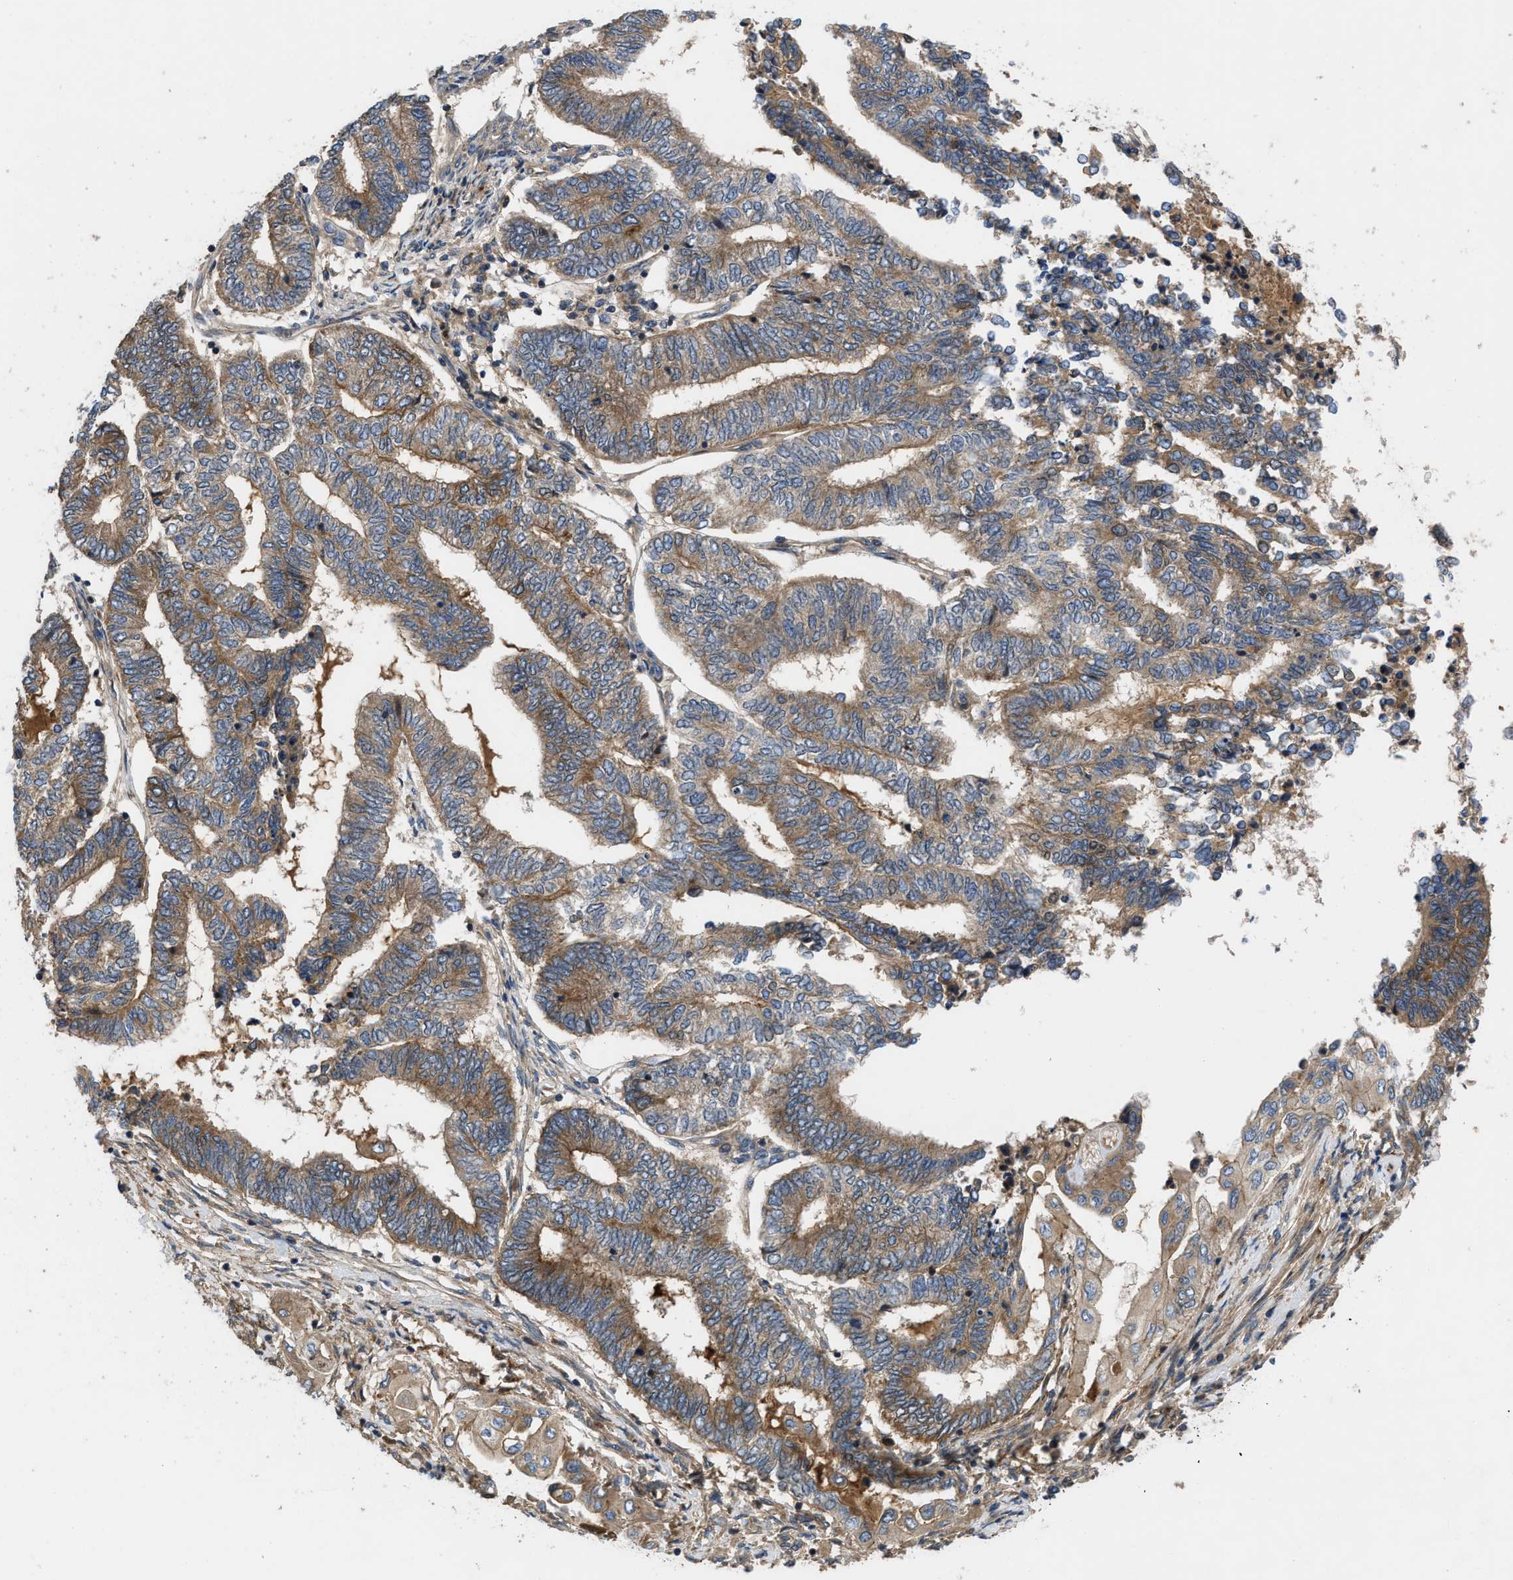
{"staining": {"intensity": "weak", "quantity": ">75%", "location": "cytoplasmic/membranous"}, "tissue": "endometrial cancer", "cell_type": "Tumor cells", "image_type": "cancer", "snomed": [{"axis": "morphology", "description": "Adenocarcinoma, NOS"}, {"axis": "topography", "description": "Uterus"}, {"axis": "topography", "description": "Endometrium"}], "caption": "Weak cytoplasmic/membranous staining is present in approximately >75% of tumor cells in adenocarcinoma (endometrial).", "gene": "CNNM3", "patient": {"sex": "female", "age": 70}}